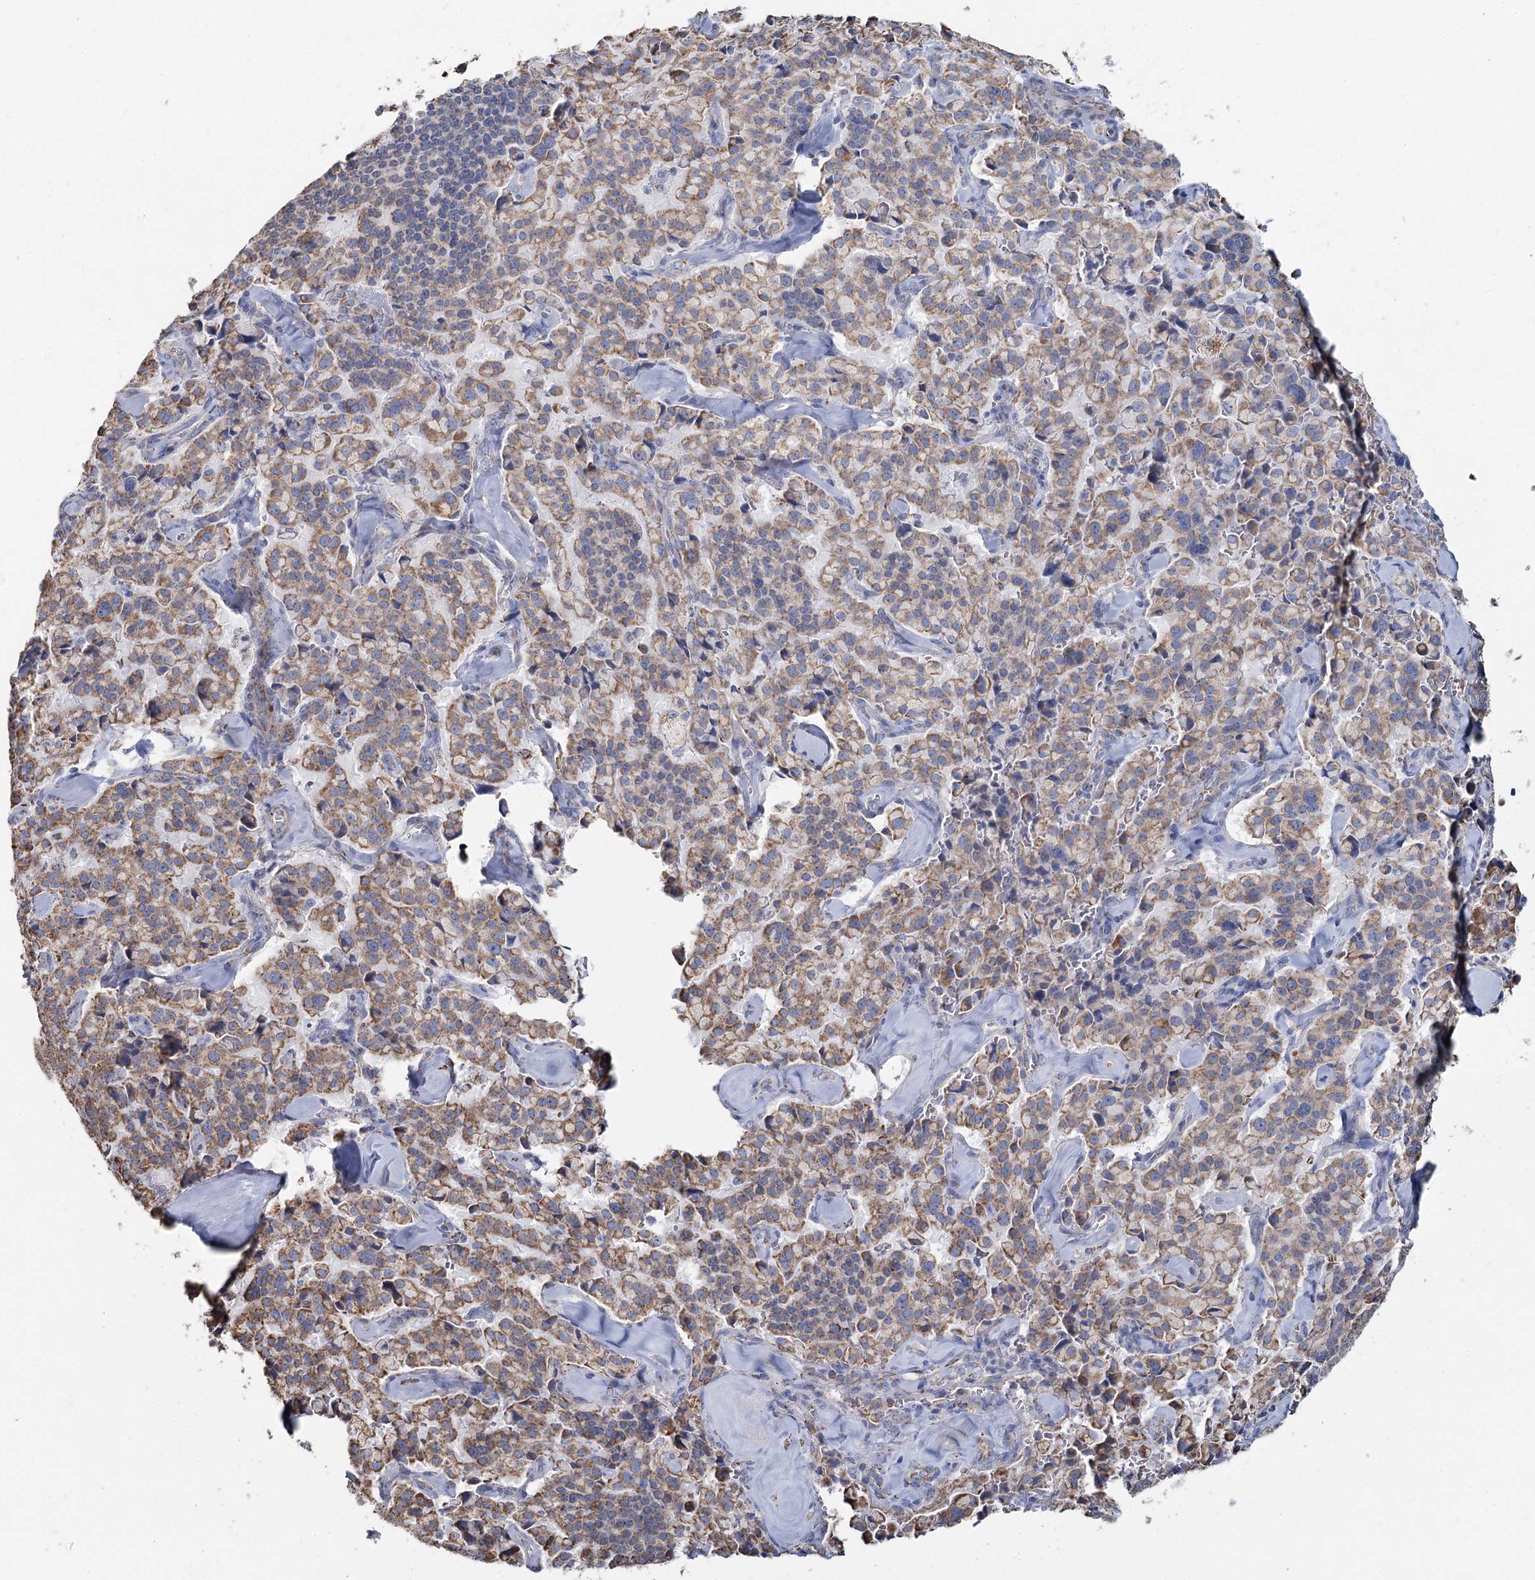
{"staining": {"intensity": "moderate", "quantity": ">75%", "location": "cytoplasmic/membranous"}, "tissue": "pancreatic cancer", "cell_type": "Tumor cells", "image_type": "cancer", "snomed": [{"axis": "morphology", "description": "Adenocarcinoma, NOS"}, {"axis": "topography", "description": "Pancreas"}], "caption": "Immunohistochemical staining of pancreatic cancer reveals medium levels of moderate cytoplasmic/membranous expression in approximately >75% of tumor cells.", "gene": "MRPL44", "patient": {"sex": "male", "age": 65}}